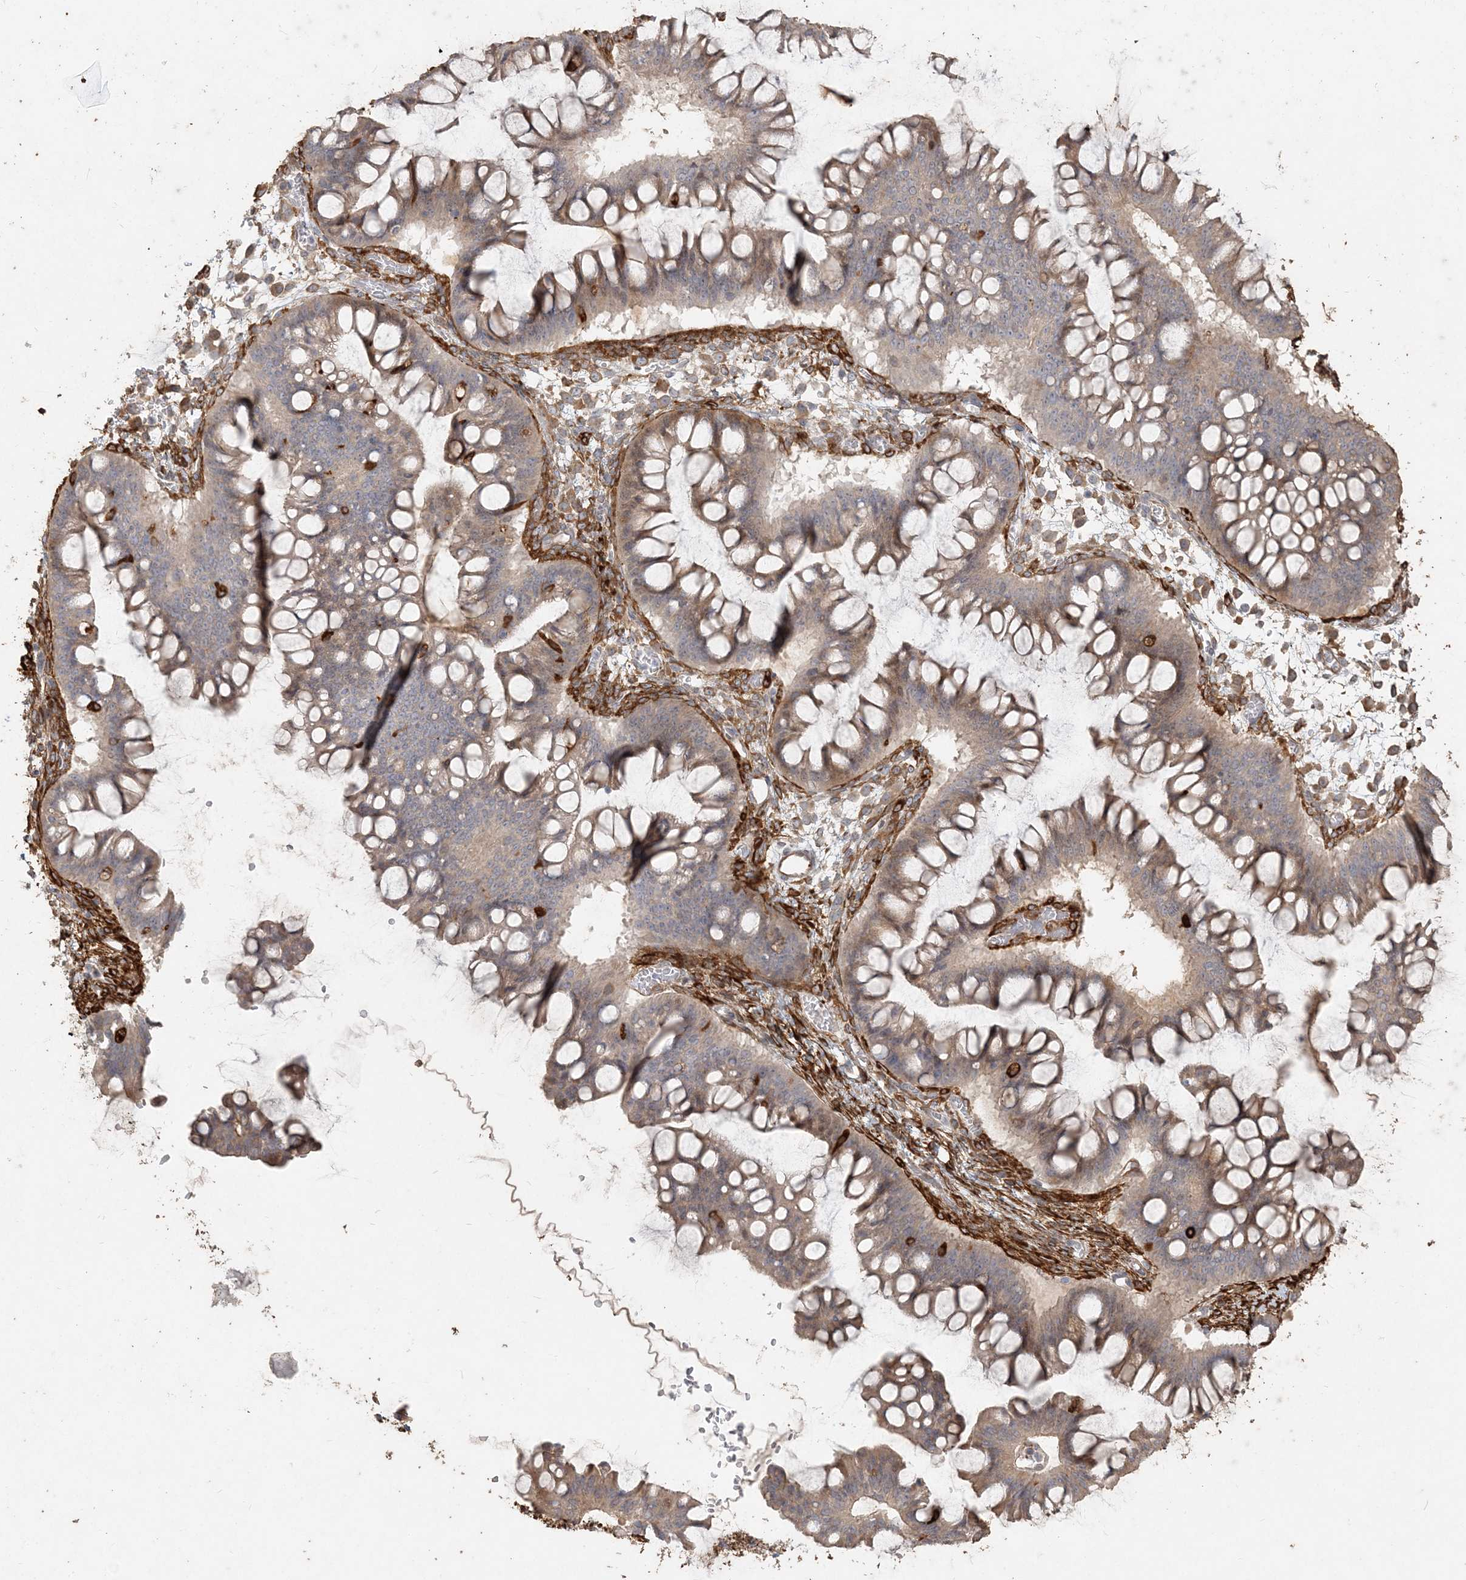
{"staining": {"intensity": "weak", "quantity": "<25%", "location": "cytoplasmic/membranous"}, "tissue": "ovarian cancer", "cell_type": "Tumor cells", "image_type": "cancer", "snomed": [{"axis": "morphology", "description": "Cystadenocarcinoma, mucinous, NOS"}, {"axis": "topography", "description": "Ovary"}], "caption": "Tumor cells show no significant protein staining in ovarian cancer (mucinous cystadenocarcinoma). (Brightfield microscopy of DAB IHC at high magnification).", "gene": "RNF145", "patient": {"sex": "female", "age": 73}}